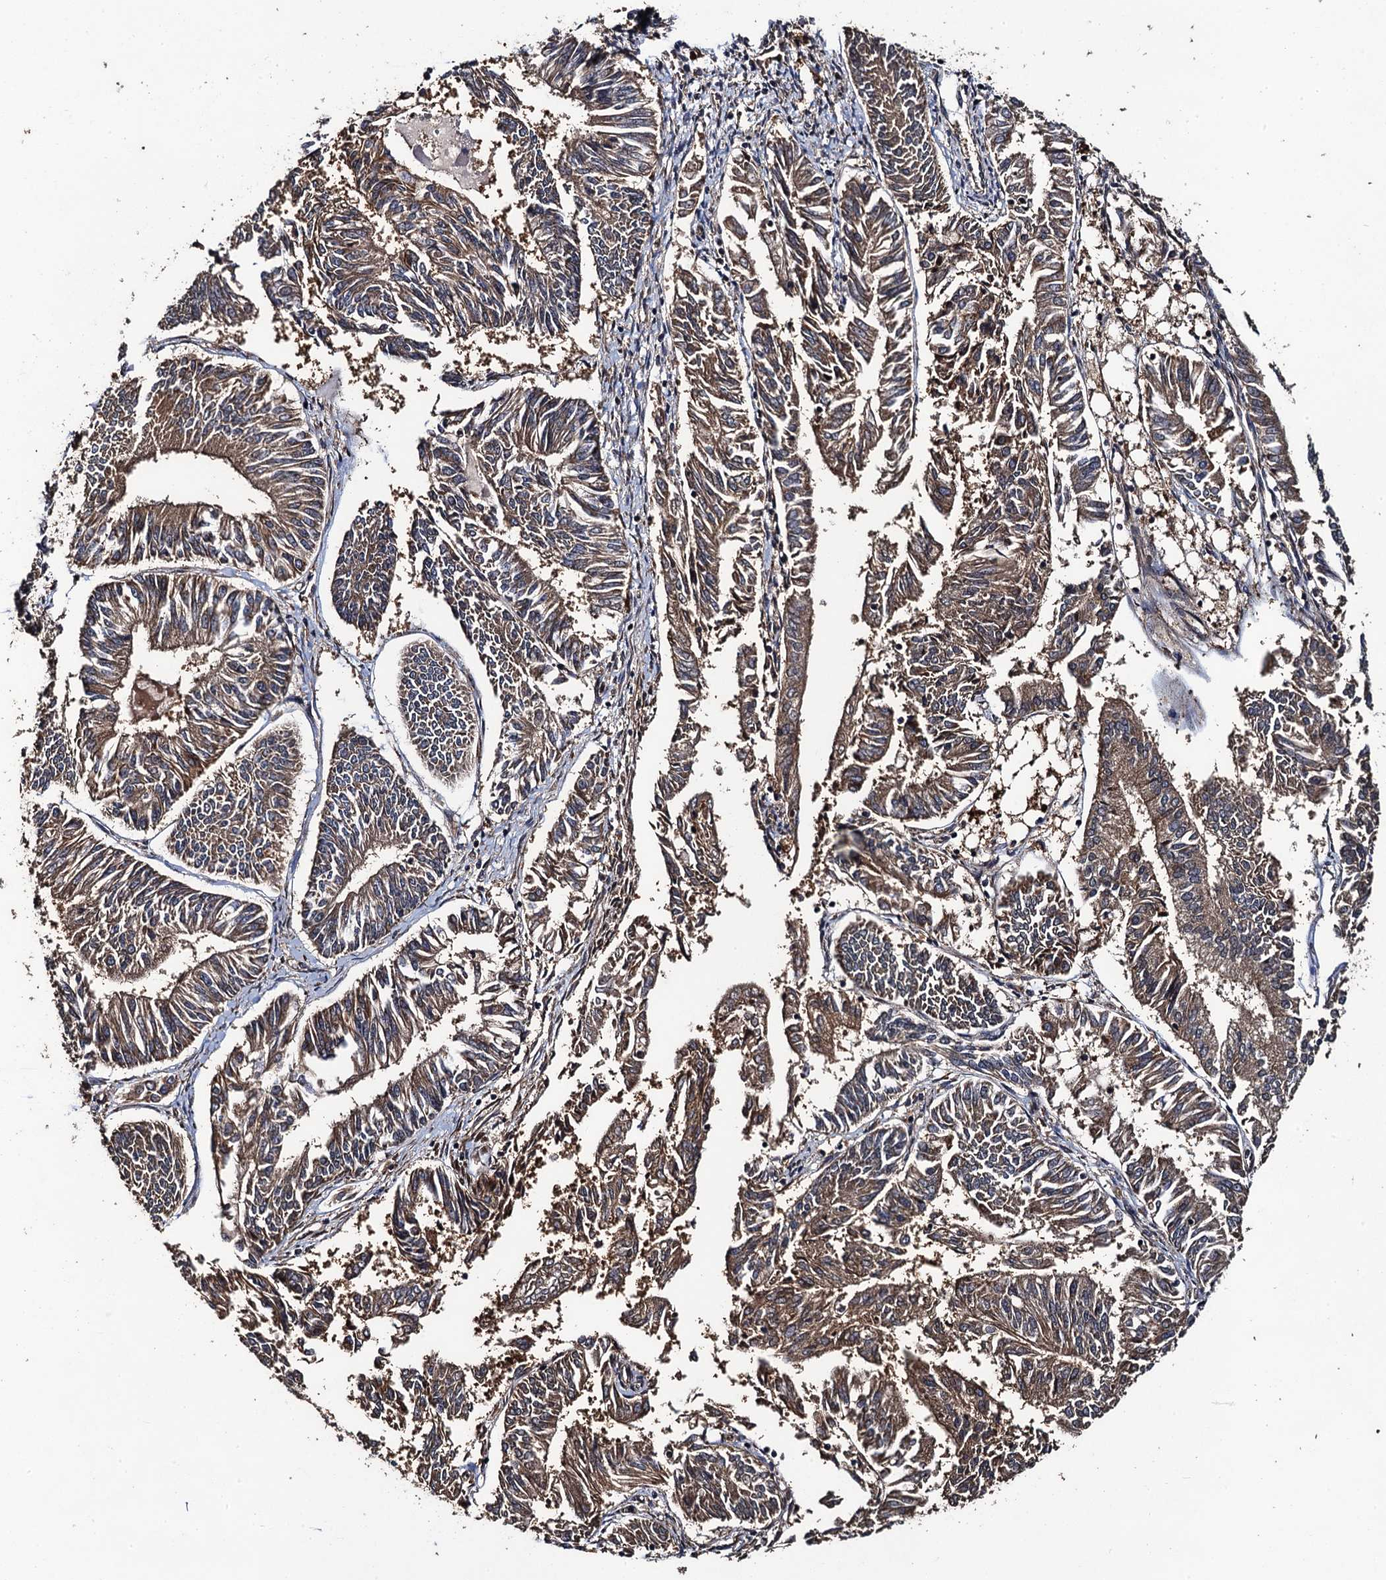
{"staining": {"intensity": "weak", "quantity": ">75%", "location": "cytoplasmic/membranous"}, "tissue": "endometrial cancer", "cell_type": "Tumor cells", "image_type": "cancer", "snomed": [{"axis": "morphology", "description": "Adenocarcinoma, NOS"}, {"axis": "topography", "description": "Endometrium"}], "caption": "IHC (DAB) staining of adenocarcinoma (endometrial) reveals weak cytoplasmic/membranous protein staining in approximately >75% of tumor cells.", "gene": "MIER2", "patient": {"sex": "female", "age": 58}}